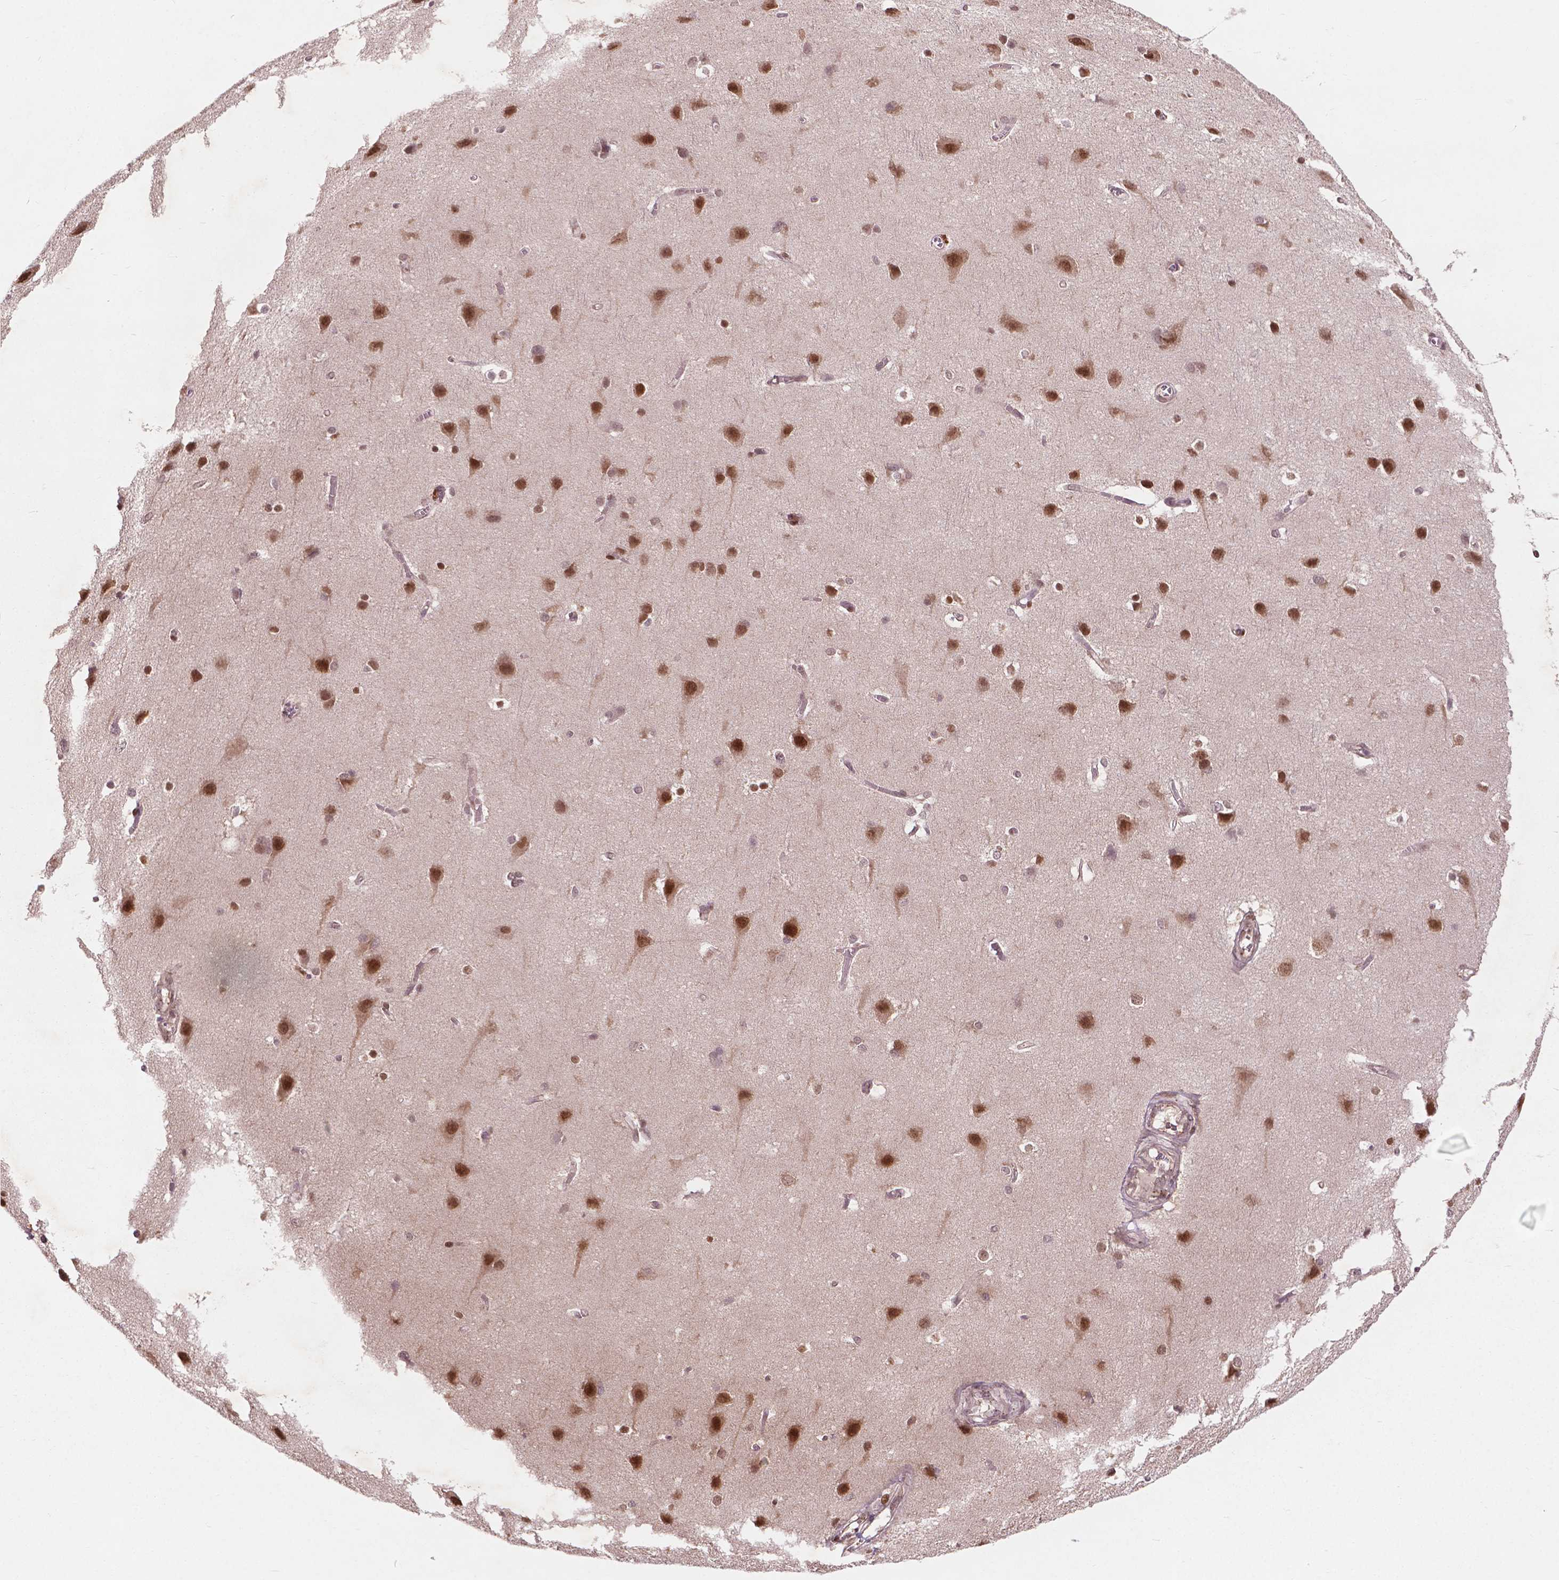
{"staining": {"intensity": "negative", "quantity": "none", "location": "none"}, "tissue": "cerebral cortex", "cell_type": "Endothelial cells", "image_type": "normal", "snomed": [{"axis": "morphology", "description": "Normal tissue, NOS"}, {"axis": "topography", "description": "Cerebral cortex"}], "caption": "Normal cerebral cortex was stained to show a protein in brown. There is no significant expression in endothelial cells. (DAB immunohistochemistry visualized using brightfield microscopy, high magnification).", "gene": "NFAT5", "patient": {"sex": "male", "age": 37}}